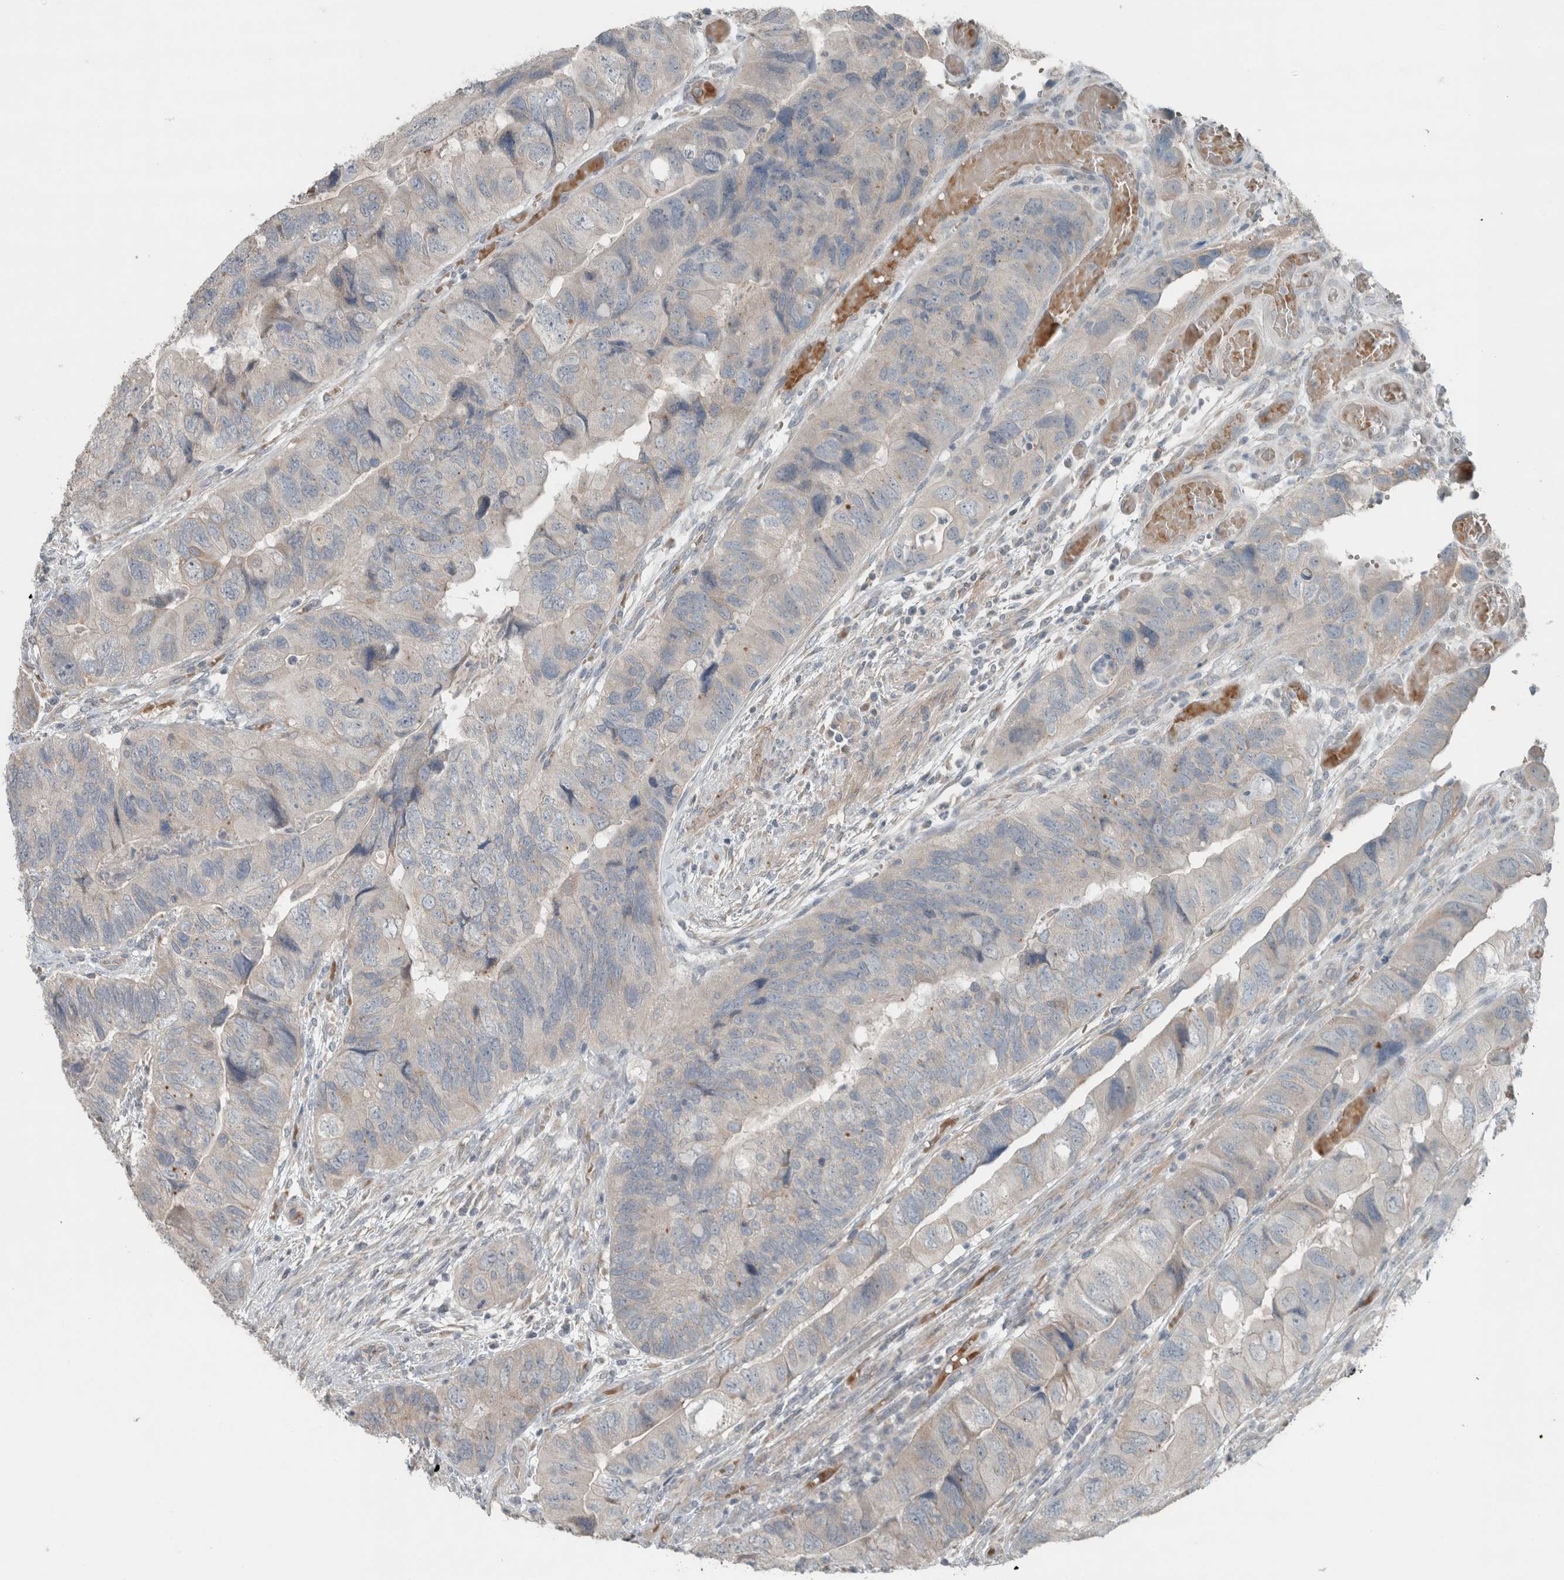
{"staining": {"intensity": "negative", "quantity": "none", "location": "none"}, "tissue": "colorectal cancer", "cell_type": "Tumor cells", "image_type": "cancer", "snomed": [{"axis": "morphology", "description": "Adenocarcinoma, NOS"}, {"axis": "topography", "description": "Rectum"}], "caption": "Immunohistochemical staining of colorectal adenocarcinoma exhibits no significant positivity in tumor cells.", "gene": "JADE2", "patient": {"sex": "male", "age": 63}}